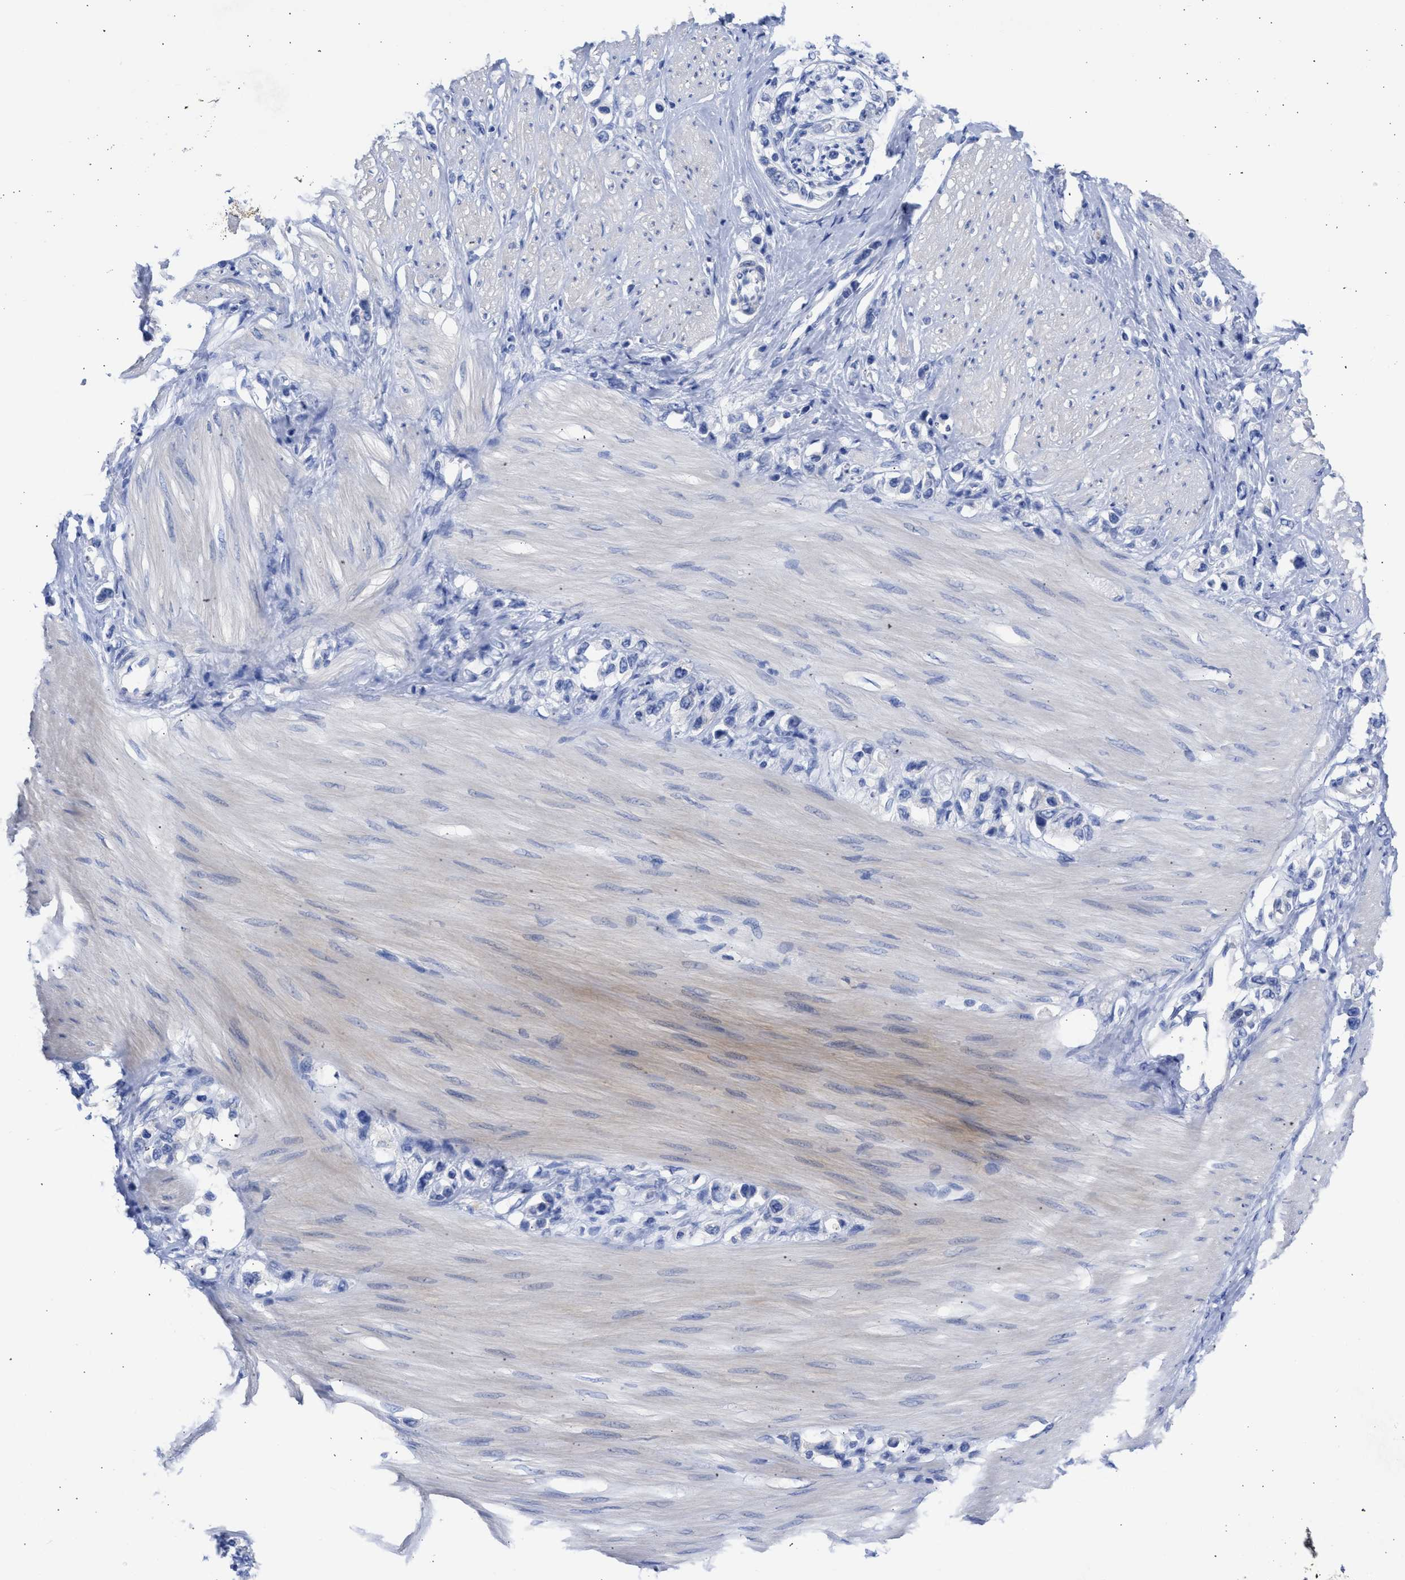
{"staining": {"intensity": "negative", "quantity": "none", "location": "none"}, "tissue": "stomach cancer", "cell_type": "Tumor cells", "image_type": "cancer", "snomed": [{"axis": "morphology", "description": "Adenocarcinoma, NOS"}, {"axis": "topography", "description": "Stomach"}], "caption": "High power microscopy photomicrograph of an immunohistochemistry (IHC) image of stomach cancer (adenocarcinoma), revealing no significant staining in tumor cells.", "gene": "RSPH1", "patient": {"sex": "female", "age": 65}}